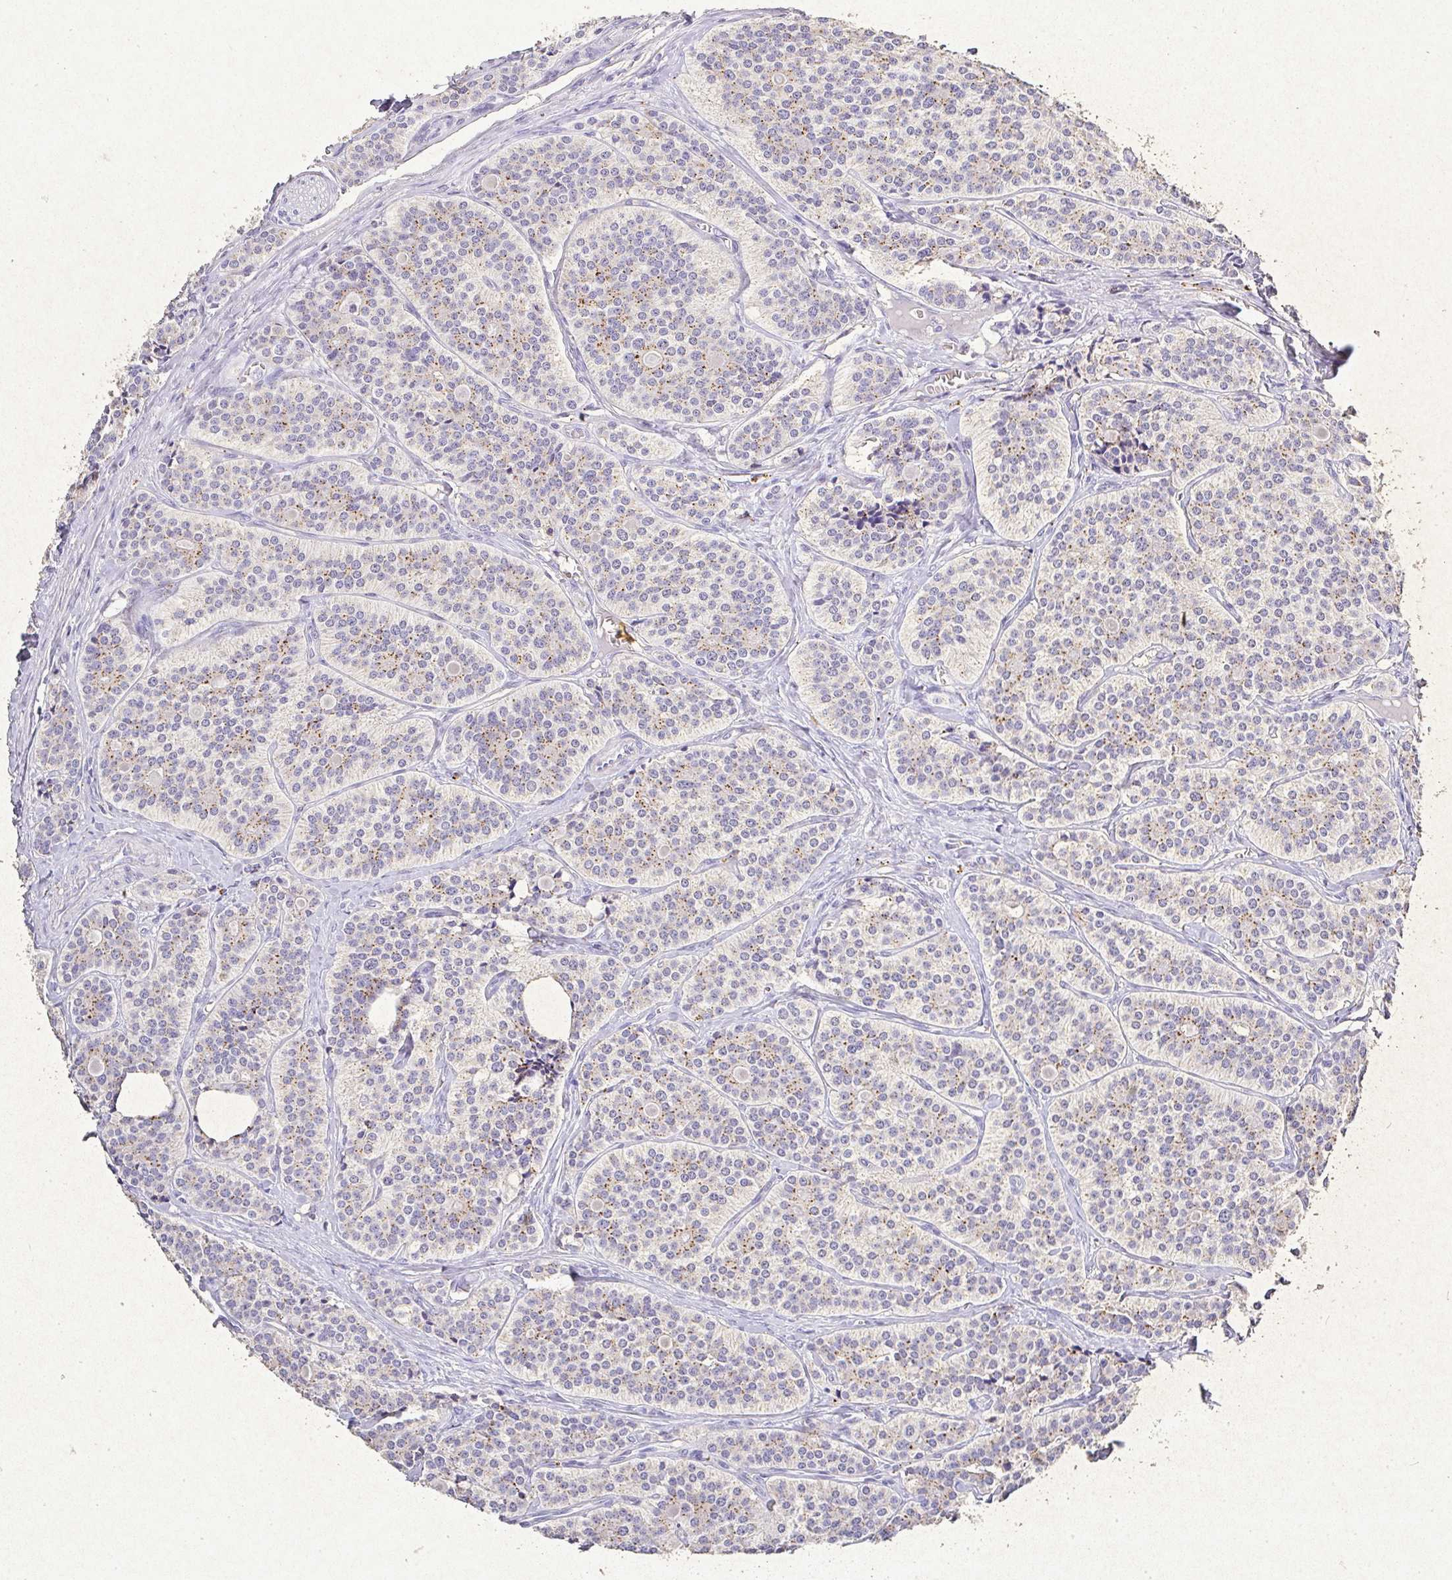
{"staining": {"intensity": "moderate", "quantity": "25%-75%", "location": "cytoplasmic/membranous"}, "tissue": "carcinoid", "cell_type": "Tumor cells", "image_type": "cancer", "snomed": [{"axis": "morphology", "description": "Carcinoid, malignant, NOS"}, {"axis": "topography", "description": "Small intestine"}], "caption": "About 25%-75% of tumor cells in carcinoid display moderate cytoplasmic/membranous protein expression as visualized by brown immunohistochemical staining.", "gene": "RPS2", "patient": {"sex": "male", "age": 63}}